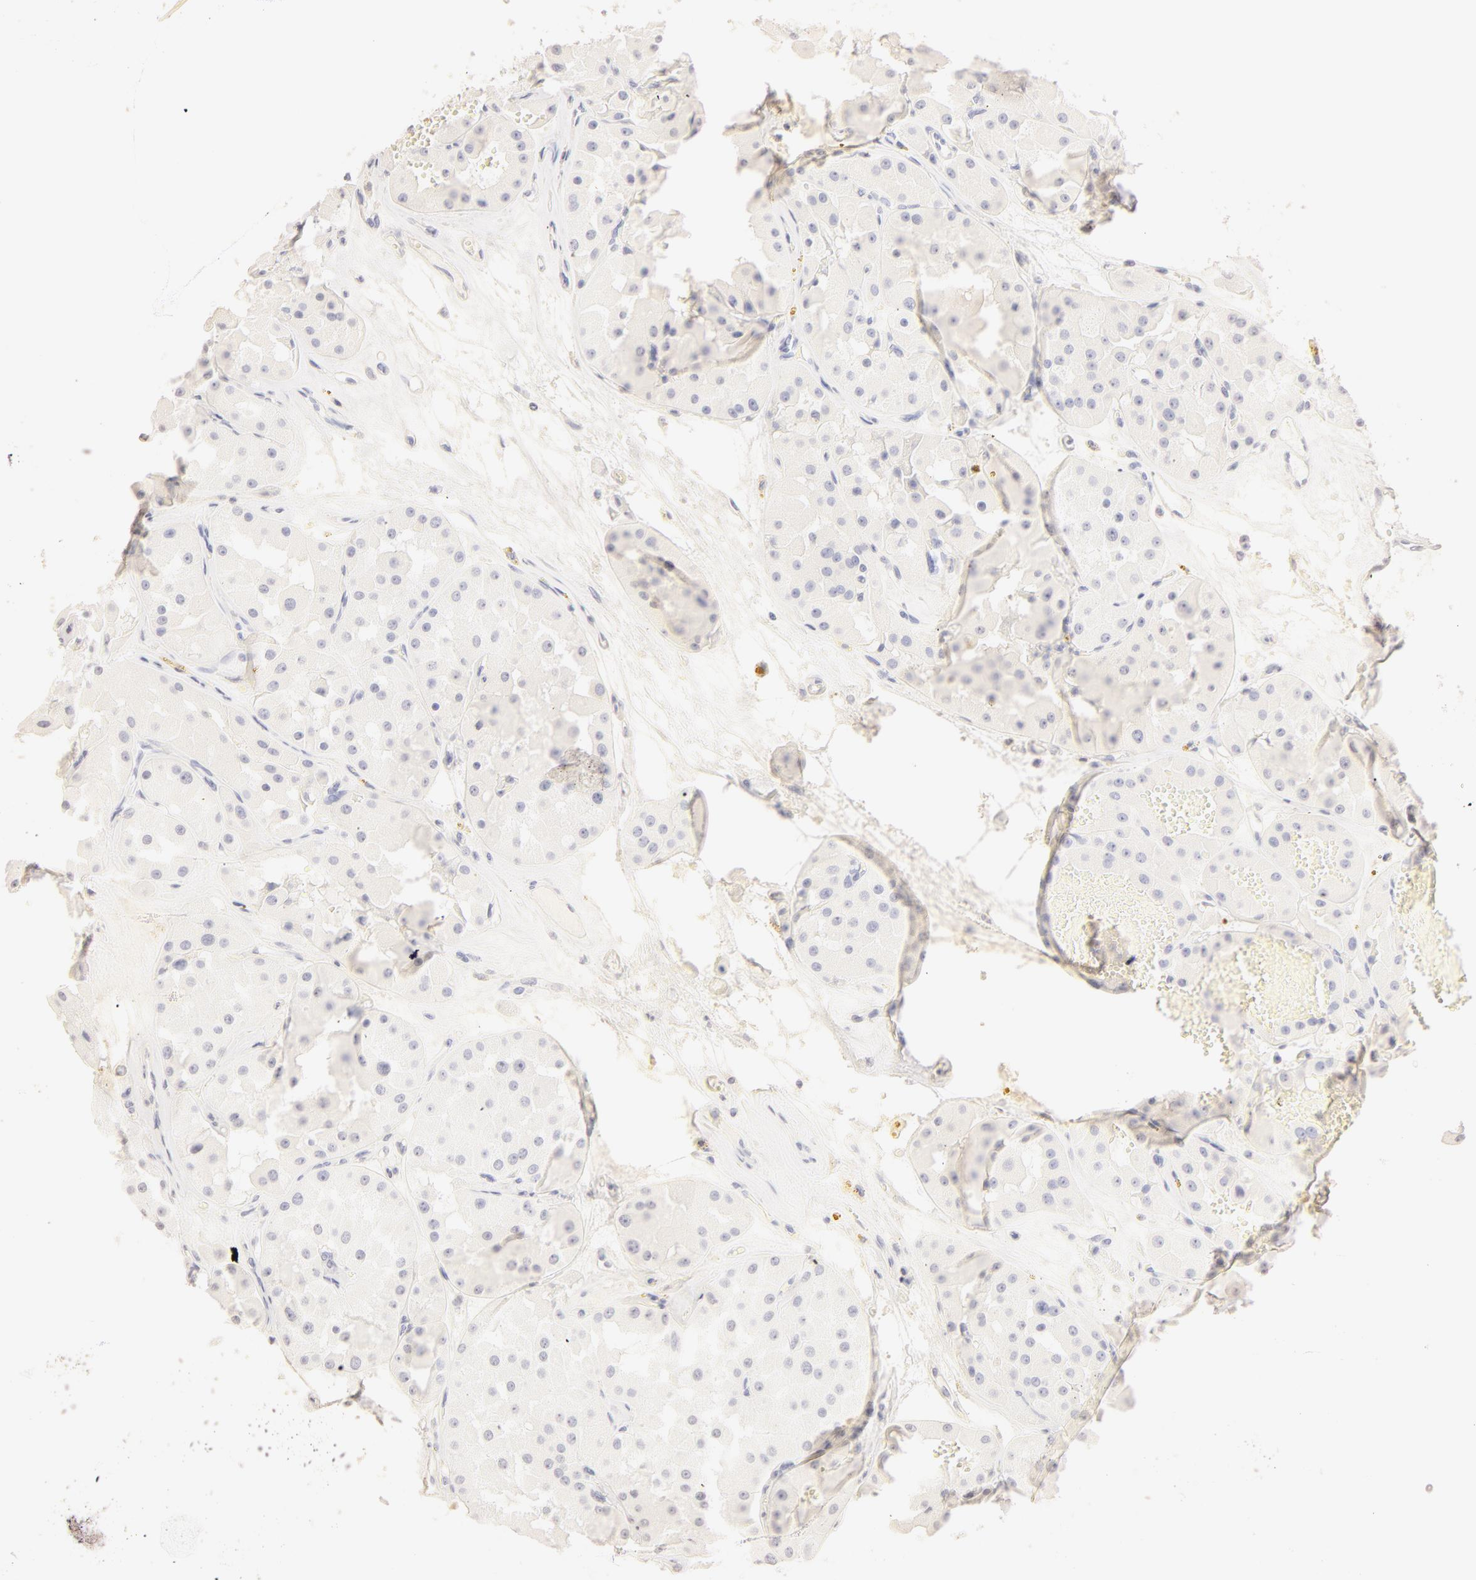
{"staining": {"intensity": "negative", "quantity": "none", "location": "none"}, "tissue": "renal cancer", "cell_type": "Tumor cells", "image_type": "cancer", "snomed": [{"axis": "morphology", "description": "Adenocarcinoma, uncertain malignant potential"}, {"axis": "topography", "description": "Kidney"}], "caption": "An IHC micrograph of renal cancer (adenocarcinoma,  uncertain malignant potential) is shown. There is no staining in tumor cells of renal cancer (adenocarcinoma,  uncertain malignant potential).", "gene": "LGALS7B", "patient": {"sex": "male", "age": 63}}